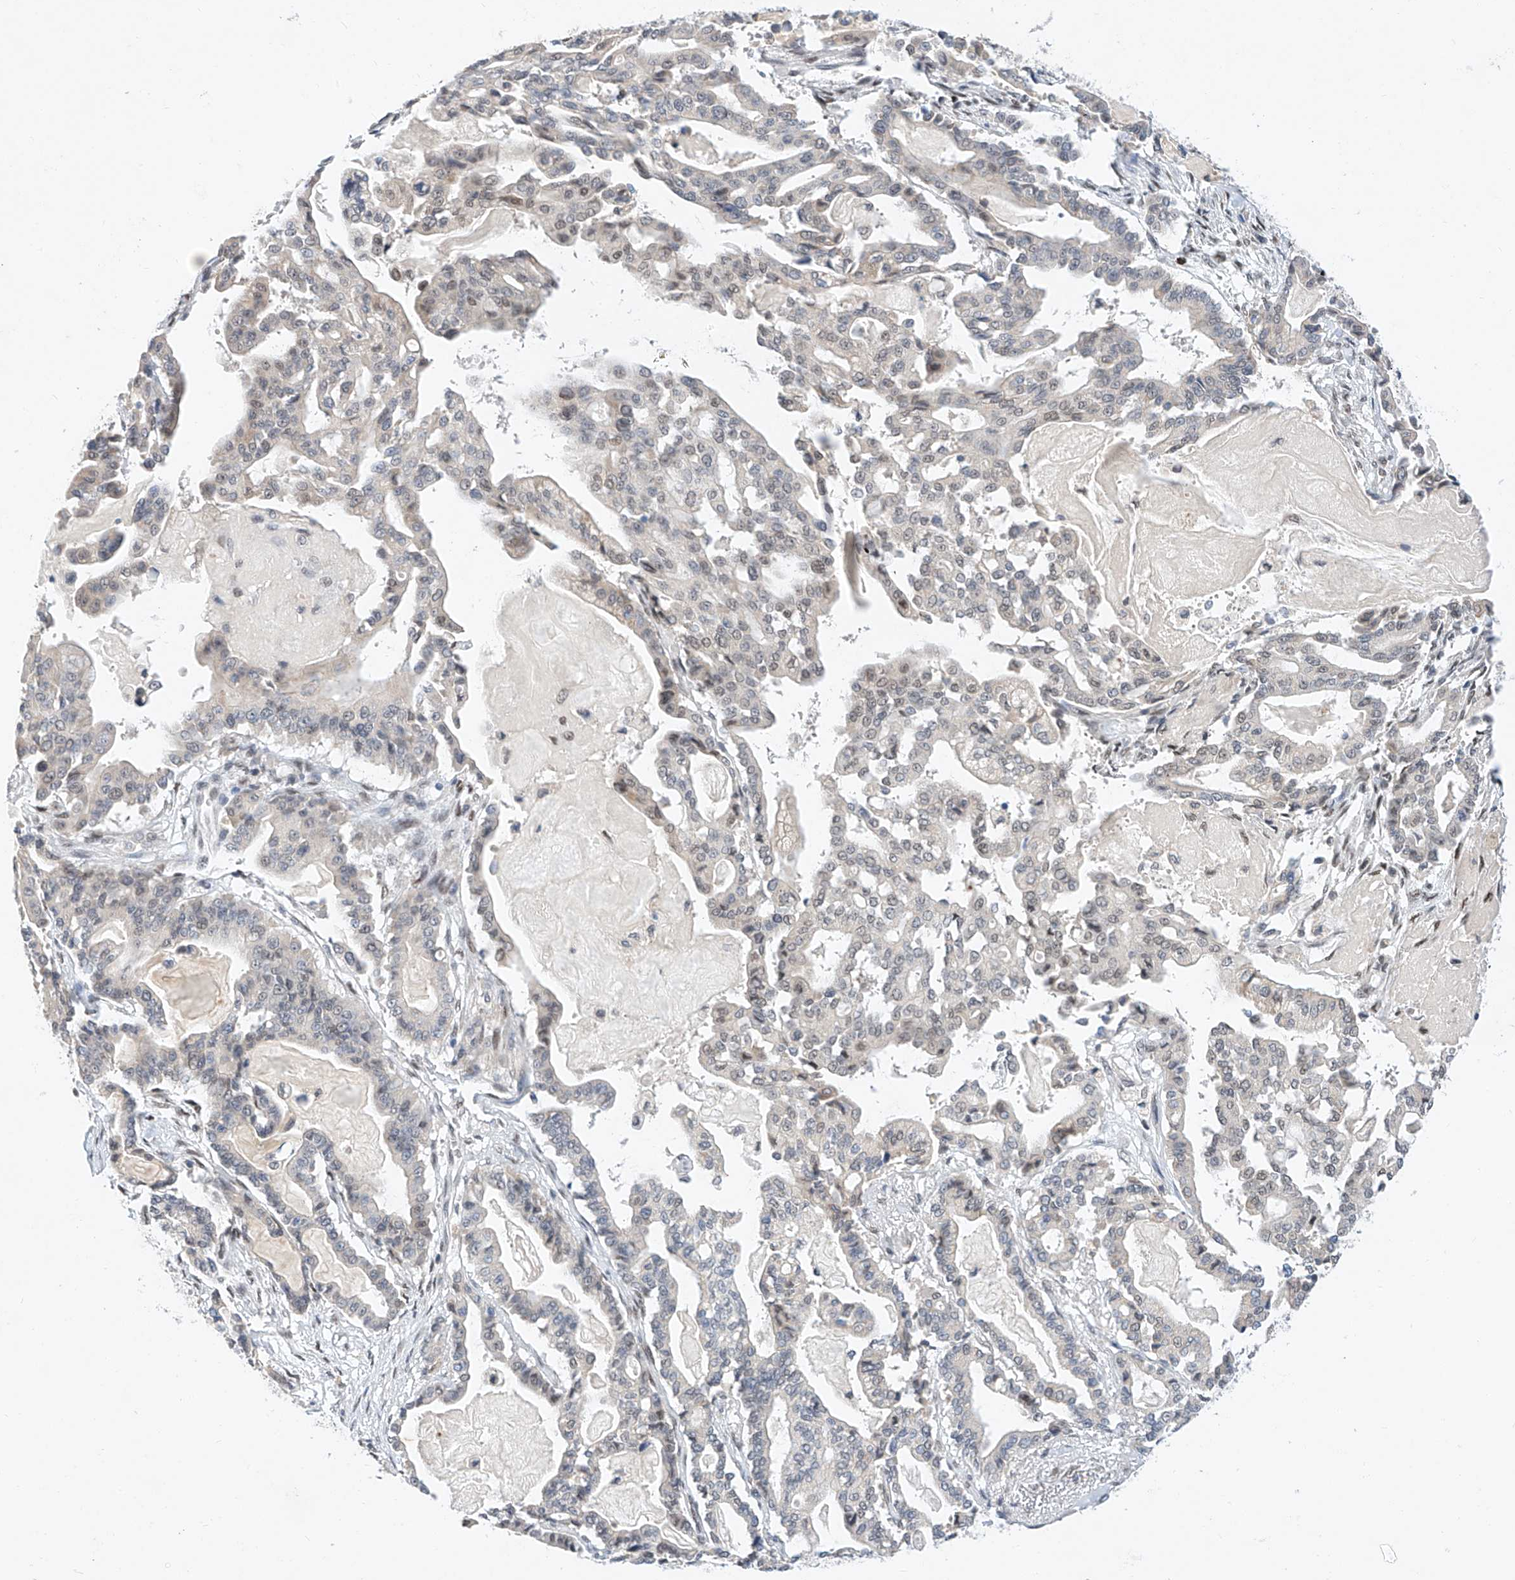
{"staining": {"intensity": "weak", "quantity": "<25%", "location": "nuclear"}, "tissue": "pancreatic cancer", "cell_type": "Tumor cells", "image_type": "cancer", "snomed": [{"axis": "morphology", "description": "Adenocarcinoma, NOS"}, {"axis": "topography", "description": "Pancreas"}], "caption": "High power microscopy micrograph of an immunohistochemistry histopathology image of pancreatic adenocarcinoma, revealing no significant staining in tumor cells. (DAB immunohistochemistry visualized using brightfield microscopy, high magnification).", "gene": "KCNJ1", "patient": {"sex": "male", "age": 63}}